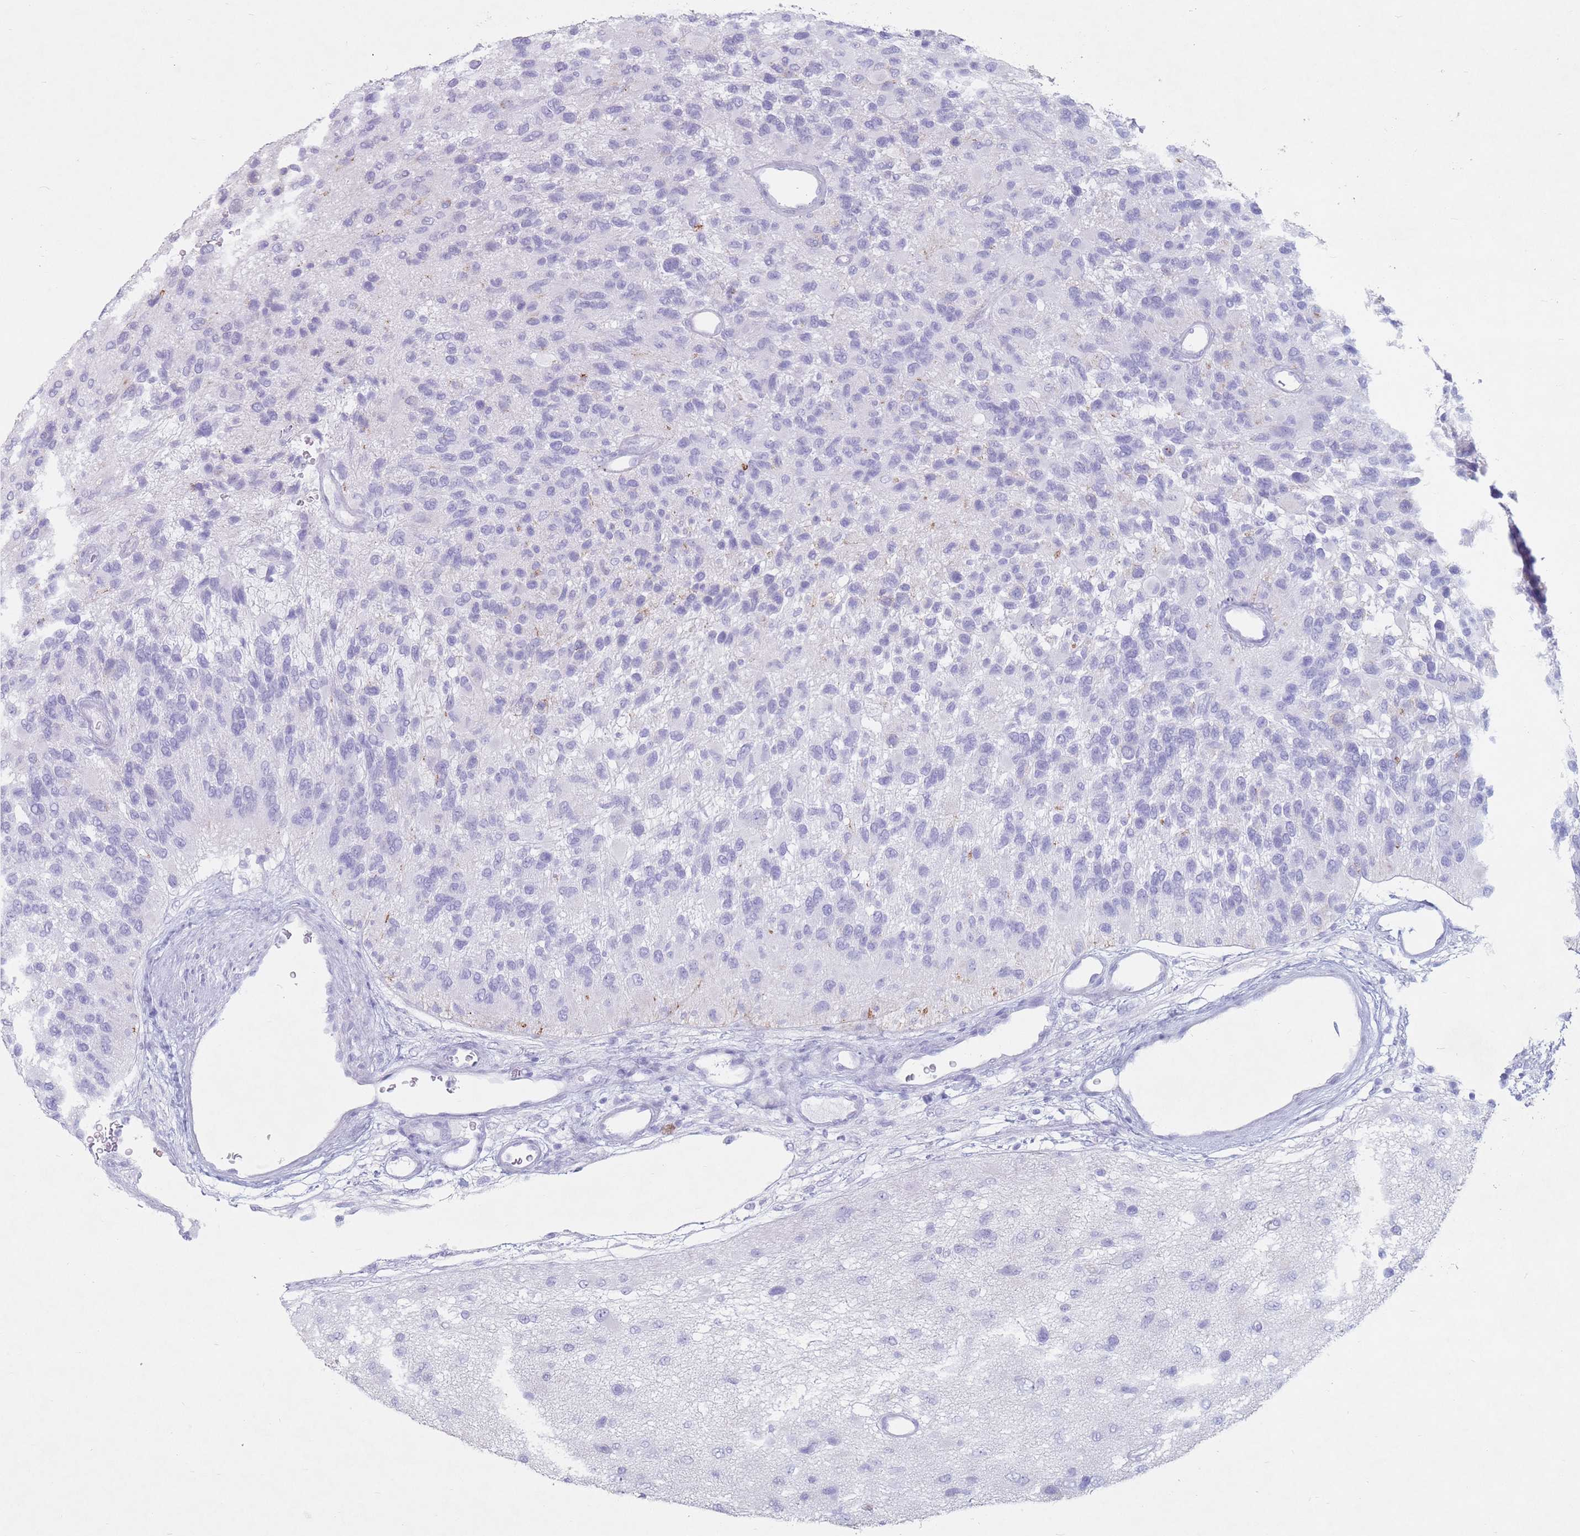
{"staining": {"intensity": "negative", "quantity": "none", "location": "none"}, "tissue": "glioma", "cell_type": "Tumor cells", "image_type": "cancer", "snomed": [{"axis": "morphology", "description": "Glioma, malignant, High grade"}, {"axis": "topography", "description": "Brain"}], "caption": "Immunohistochemistry (IHC) micrograph of neoplastic tissue: malignant glioma (high-grade) stained with DAB demonstrates no significant protein positivity in tumor cells.", "gene": "ST3GAL5", "patient": {"sex": "male", "age": 77}}